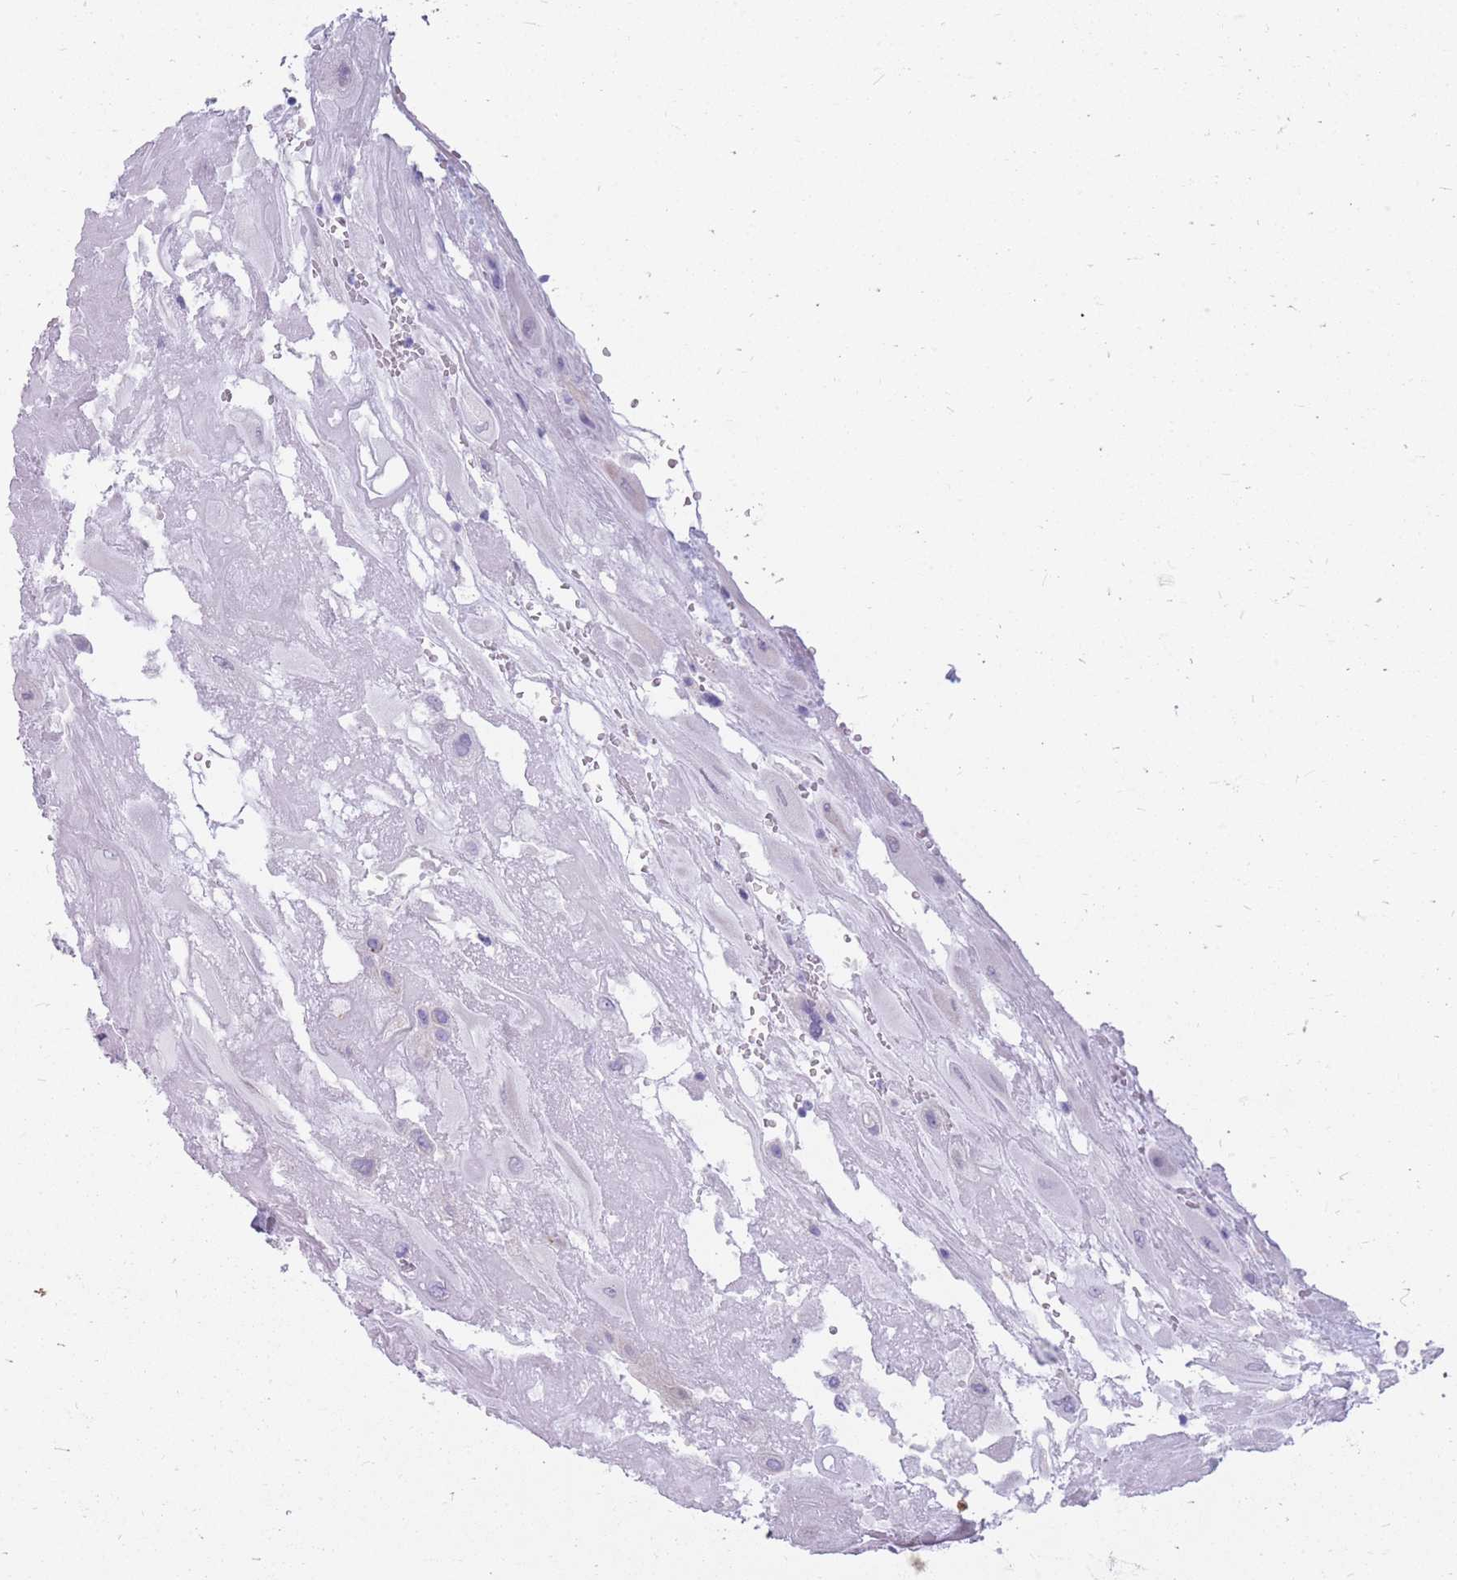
{"staining": {"intensity": "negative", "quantity": "none", "location": "none"}, "tissue": "placenta", "cell_type": "Decidual cells", "image_type": "normal", "snomed": [{"axis": "morphology", "description": "Normal tissue, NOS"}, {"axis": "topography", "description": "Placenta"}], "caption": "DAB immunohistochemical staining of normal human placenta exhibits no significant staining in decidual cells. (DAB (3,3'-diaminobenzidine) IHC with hematoxylin counter stain).", "gene": "CYP21A2", "patient": {"sex": "female", "age": 32}}